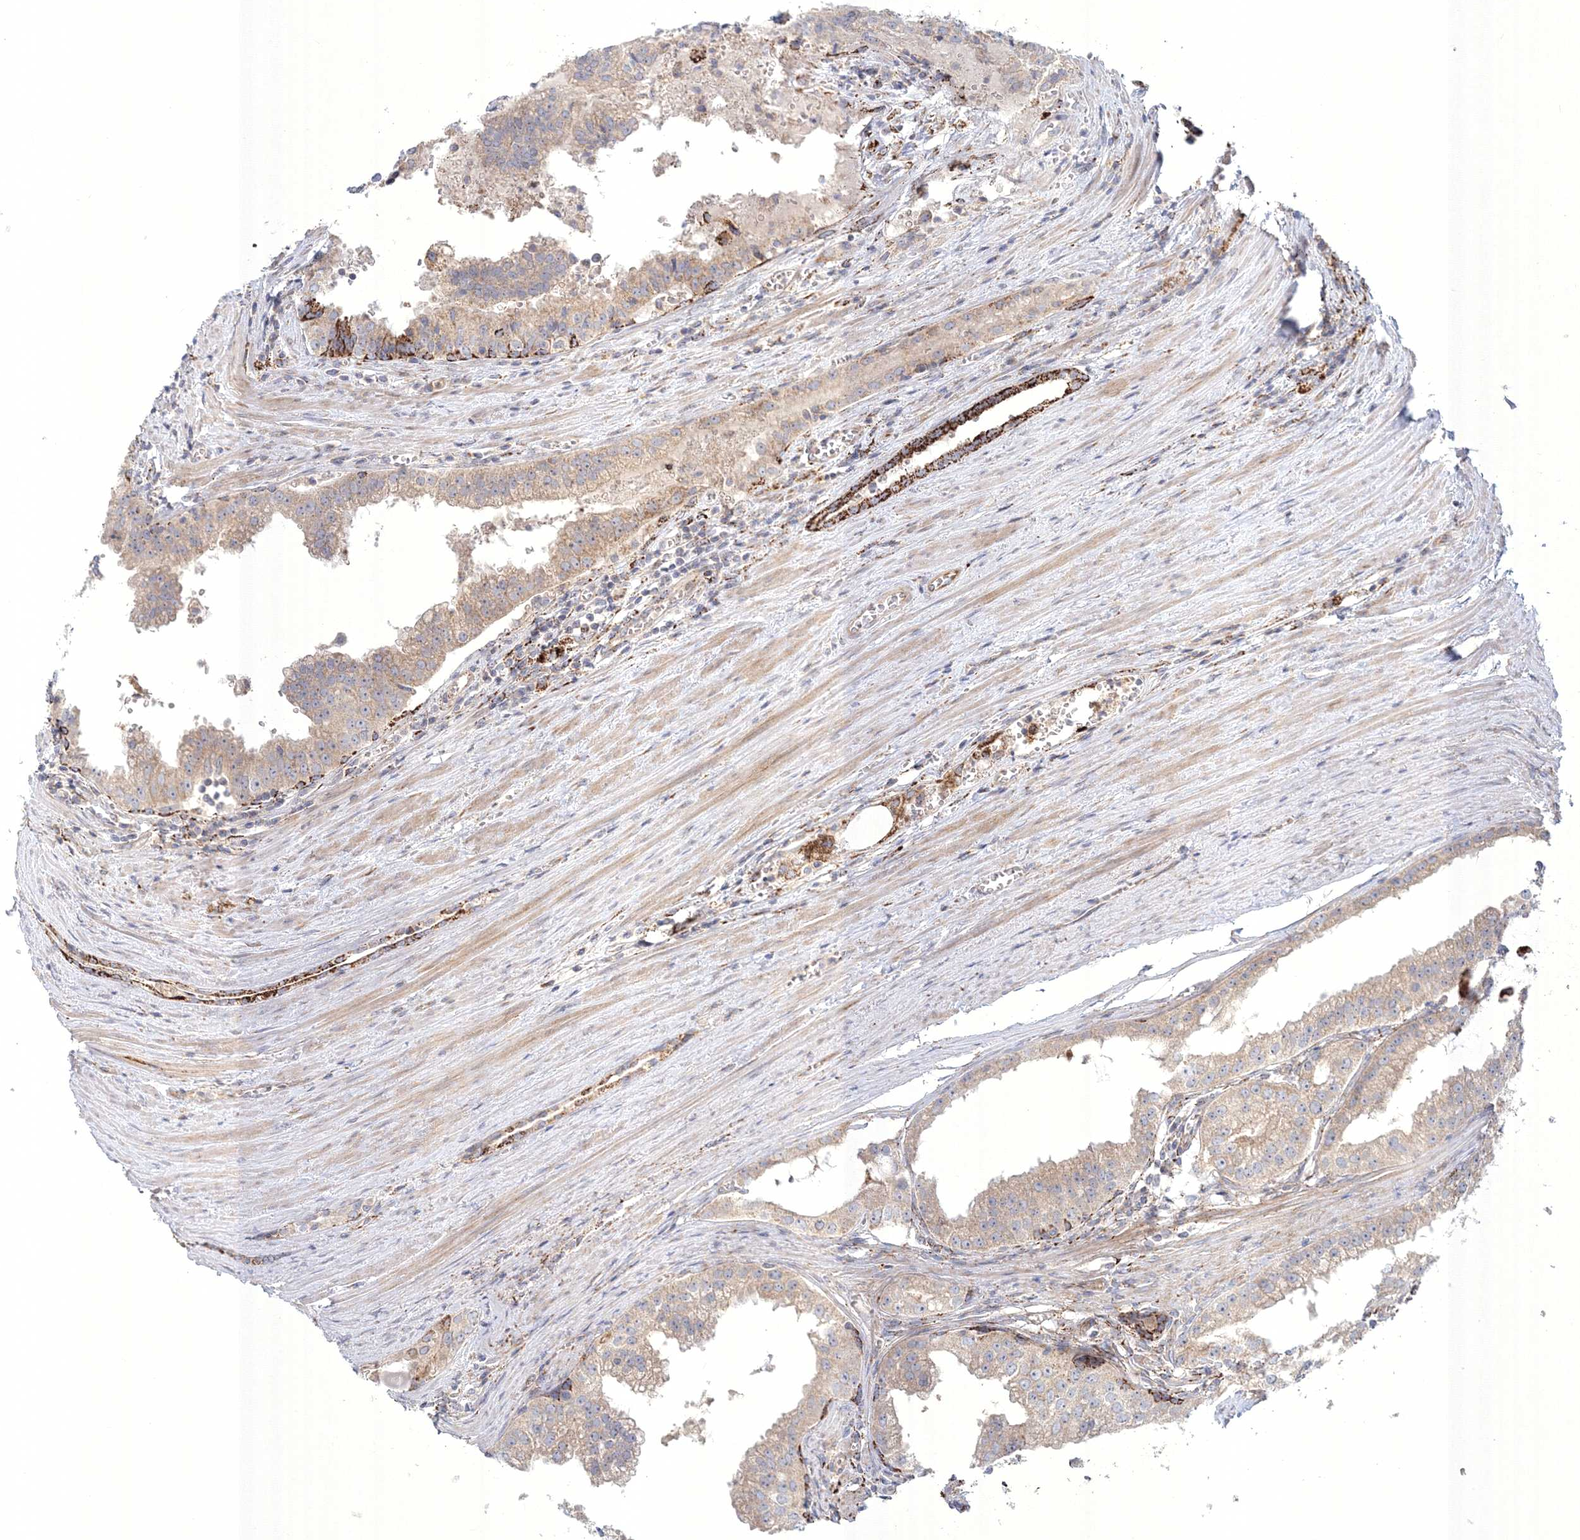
{"staining": {"intensity": "strong", "quantity": "<25%", "location": "cytoplasmic/membranous"}, "tissue": "prostate cancer", "cell_type": "Tumor cells", "image_type": "cancer", "snomed": [{"axis": "morphology", "description": "Adenocarcinoma, High grade"}, {"axis": "topography", "description": "Prostate"}], "caption": "Protein expression analysis of adenocarcinoma (high-grade) (prostate) demonstrates strong cytoplasmic/membranous expression in approximately <25% of tumor cells.", "gene": "WDR49", "patient": {"sex": "male", "age": 68}}